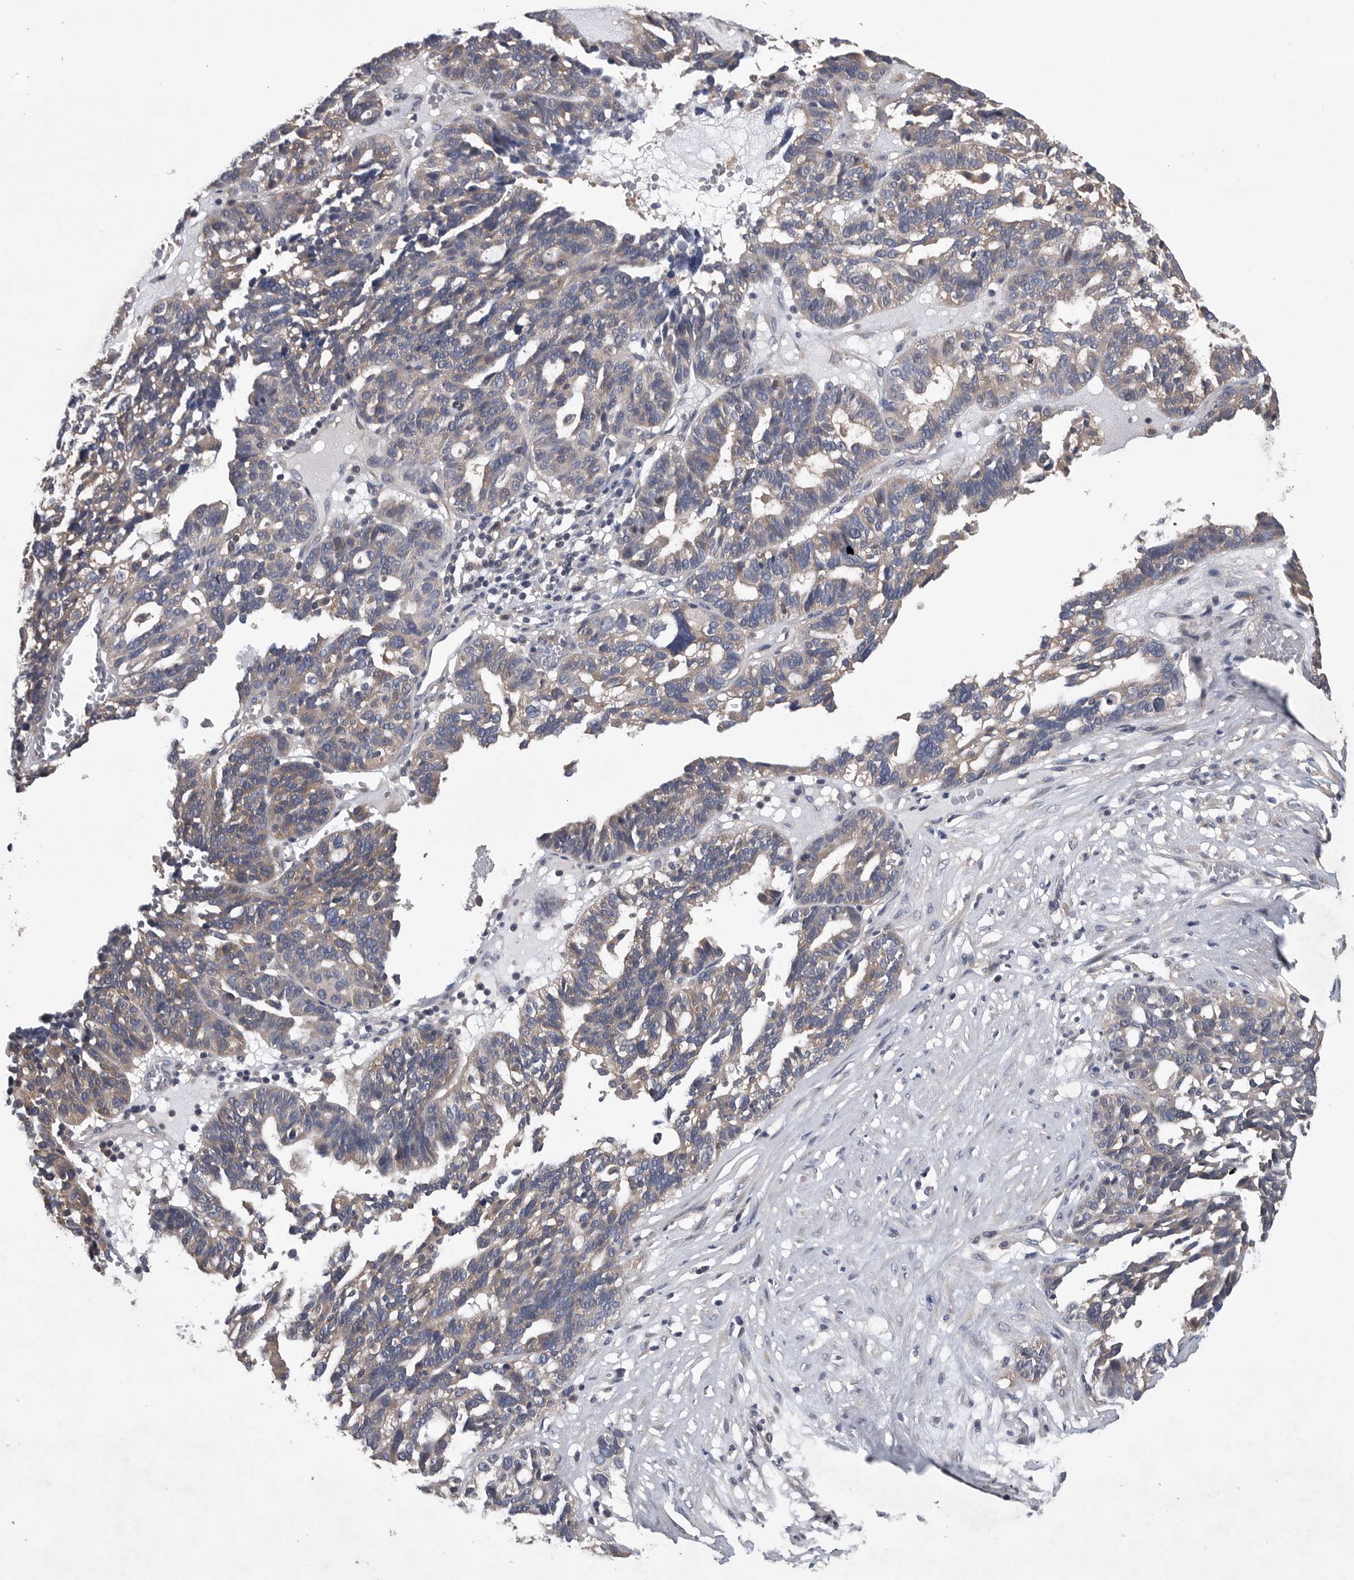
{"staining": {"intensity": "negative", "quantity": "none", "location": "none"}, "tissue": "ovarian cancer", "cell_type": "Tumor cells", "image_type": "cancer", "snomed": [{"axis": "morphology", "description": "Cystadenocarcinoma, serous, NOS"}, {"axis": "topography", "description": "Ovary"}], "caption": "IHC image of ovarian serous cystadenocarcinoma stained for a protein (brown), which demonstrates no staining in tumor cells. (Immunohistochemistry, brightfield microscopy, high magnification).", "gene": "OXR1", "patient": {"sex": "female", "age": 59}}